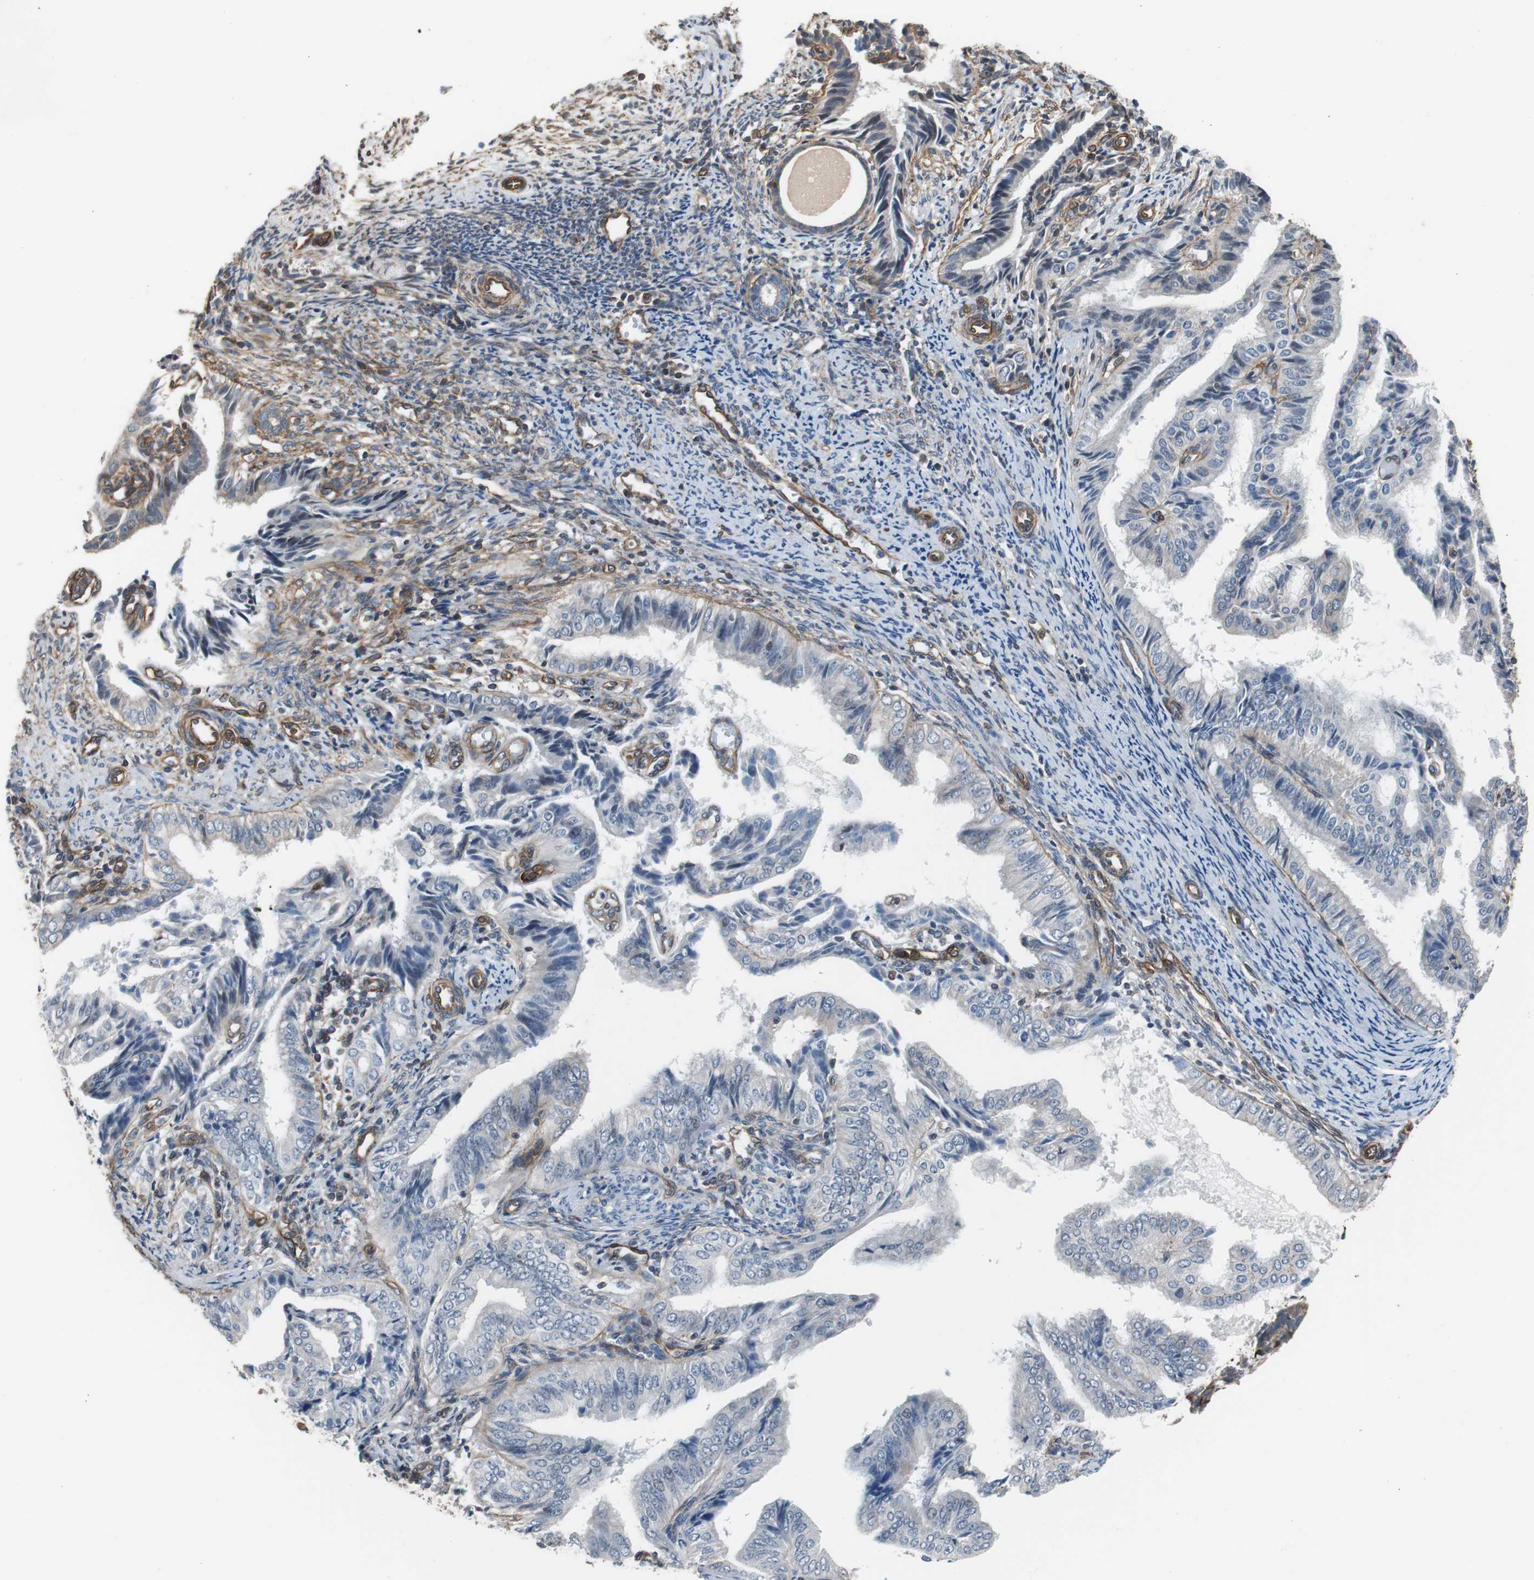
{"staining": {"intensity": "weak", "quantity": "<25%", "location": "cytoplasmic/membranous"}, "tissue": "endometrial cancer", "cell_type": "Tumor cells", "image_type": "cancer", "snomed": [{"axis": "morphology", "description": "Adenocarcinoma, NOS"}, {"axis": "topography", "description": "Endometrium"}], "caption": "The micrograph demonstrates no staining of tumor cells in adenocarcinoma (endometrial).", "gene": "KIF3B", "patient": {"sex": "female", "age": 58}}